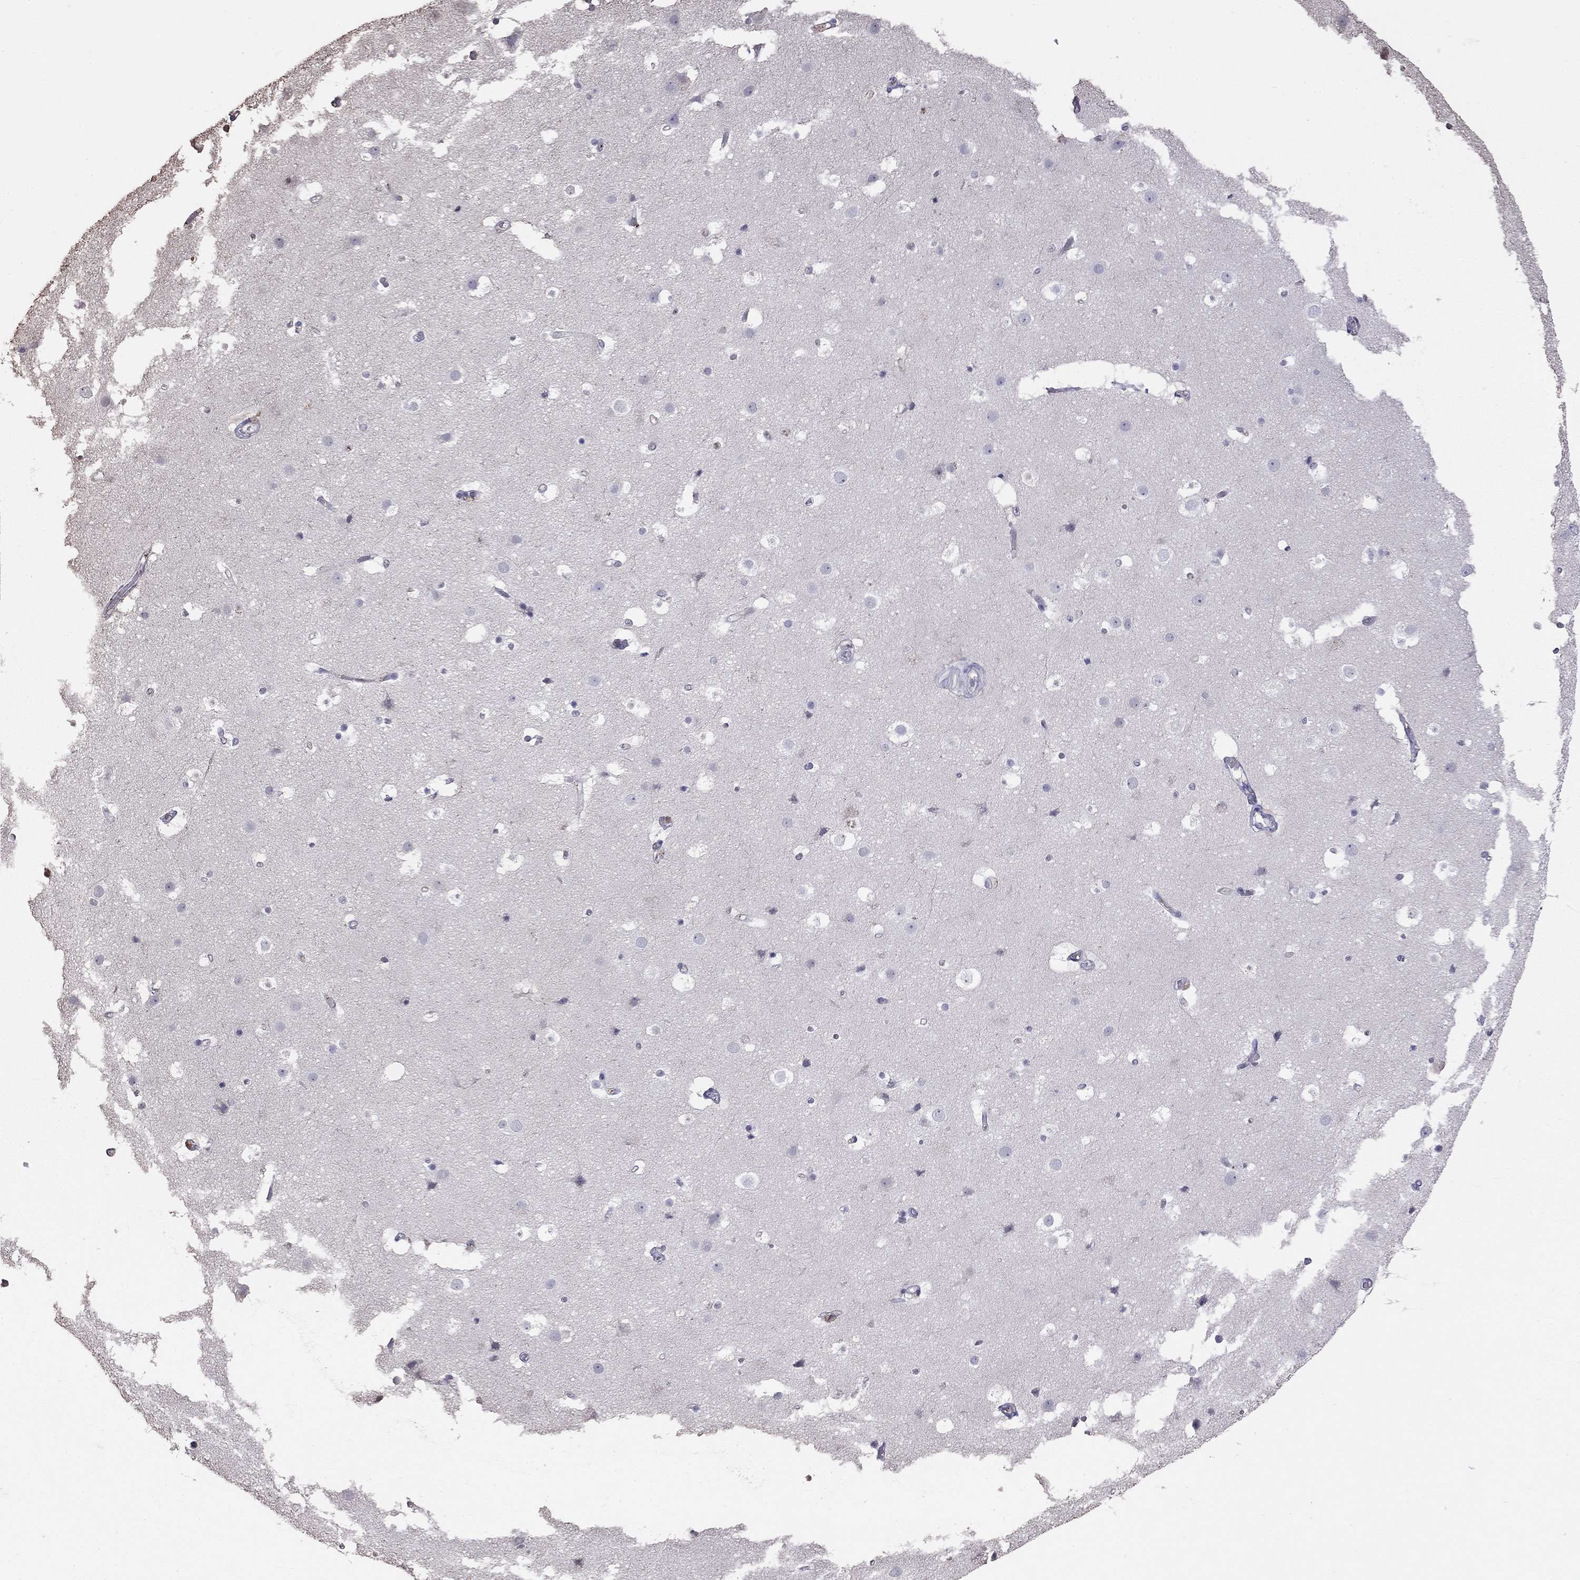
{"staining": {"intensity": "negative", "quantity": "none", "location": "none"}, "tissue": "cerebral cortex", "cell_type": "Endothelial cells", "image_type": "normal", "snomed": [{"axis": "morphology", "description": "Normal tissue, NOS"}, {"axis": "topography", "description": "Cerebral cortex"}], "caption": "An IHC micrograph of unremarkable cerebral cortex is shown. There is no staining in endothelial cells of cerebral cortex. (DAB IHC visualized using brightfield microscopy, high magnification).", "gene": "SUN3", "patient": {"sex": "female", "age": 52}}